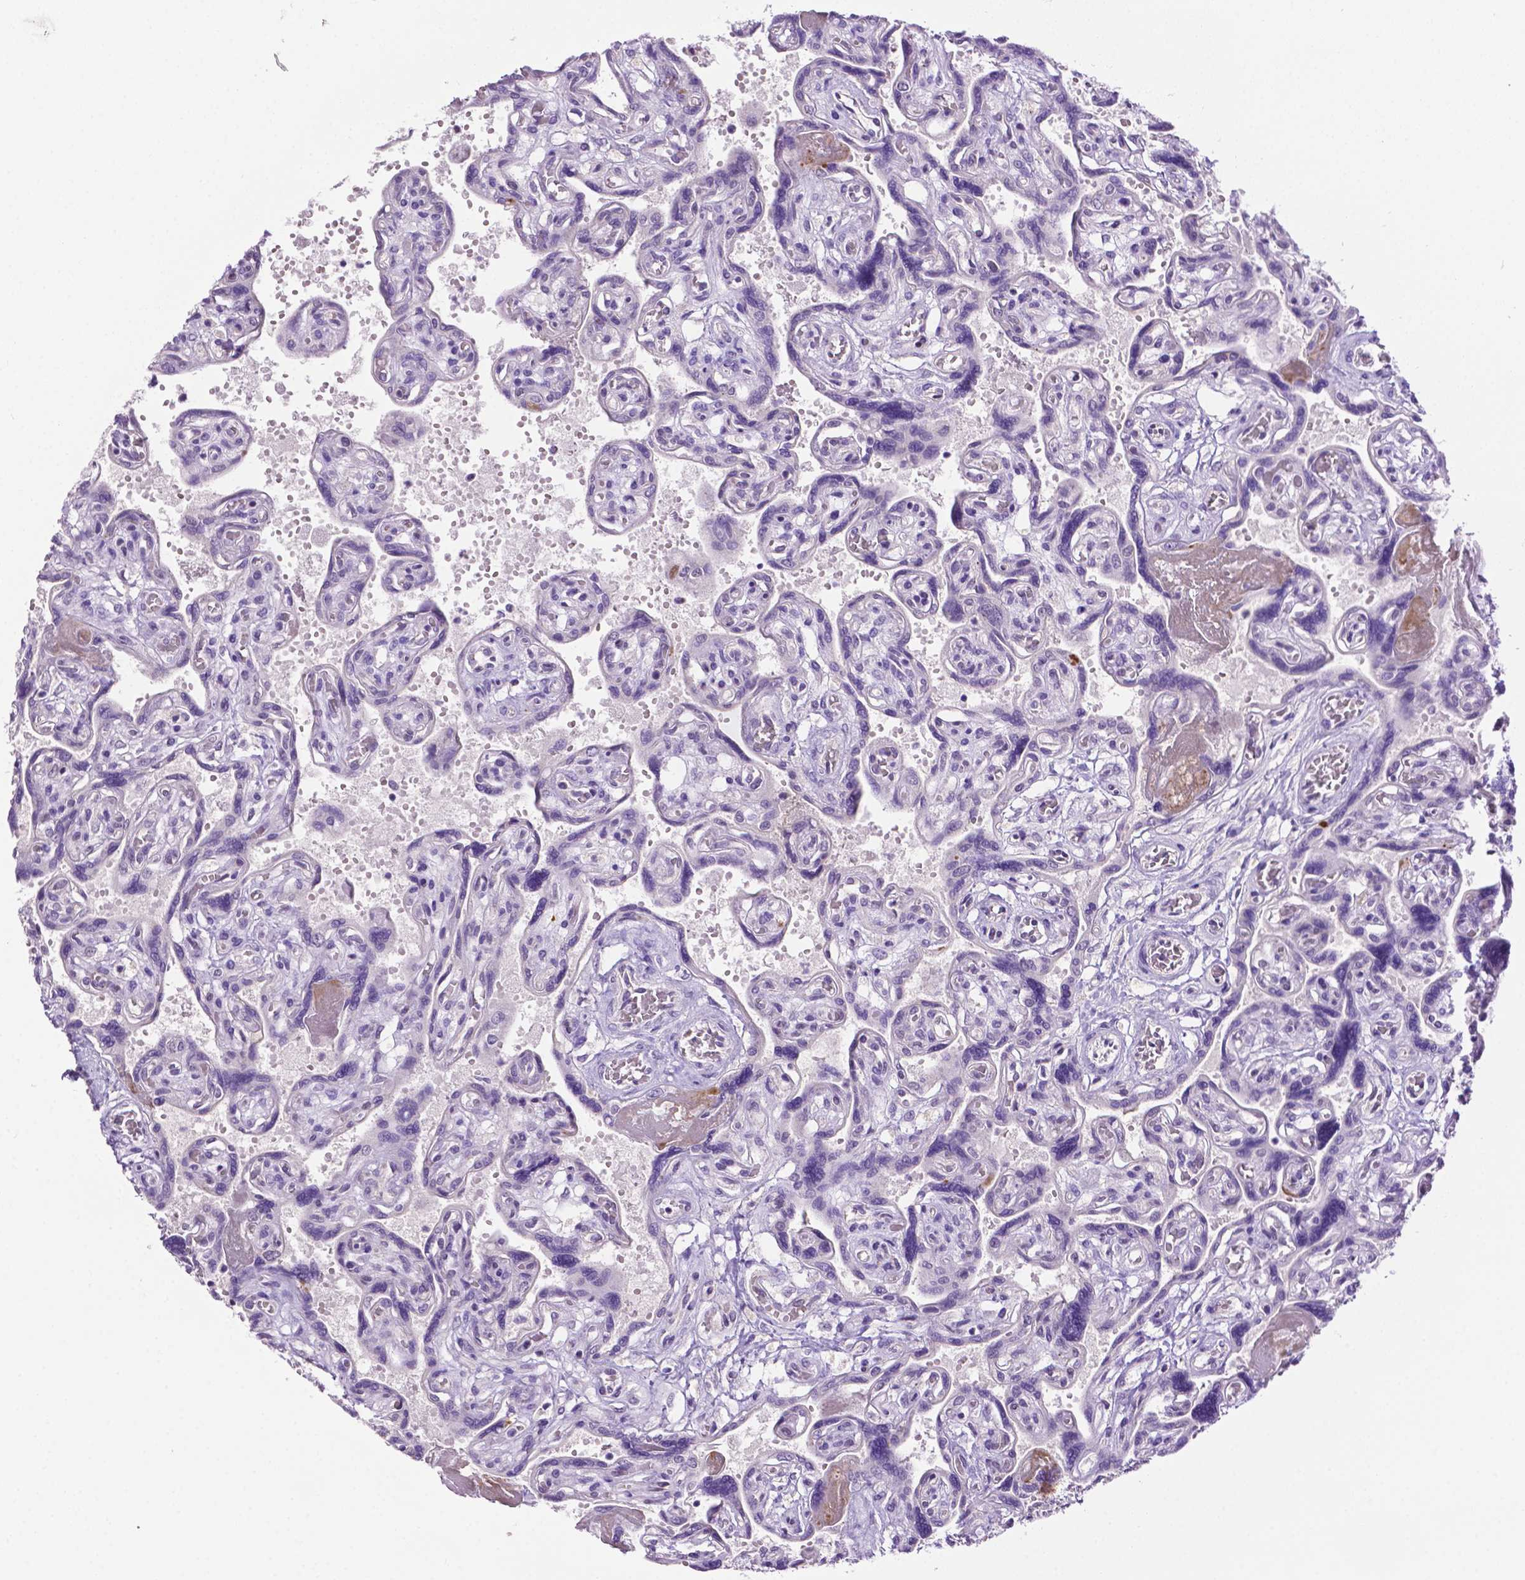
{"staining": {"intensity": "negative", "quantity": "none", "location": "none"}, "tissue": "placenta", "cell_type": "Decidual cells", "image_type": "normal", "snomed": [{"axis": "morphology", "description": "Normal tissue, NOS"}, {"axis": "topography", "description": "Placenta"}], "caption": "DAB immunohistochemical staining of unremarkable human placenta exhibits no significant expression in decidual cells. (DAB (3,3'-diaminobenzidine) immunohistochemistry (IHC) visualized using brightfield microscopy, high magnification).", "gene": "MMP27", "patient": {"sex": "female", "age": 32}}